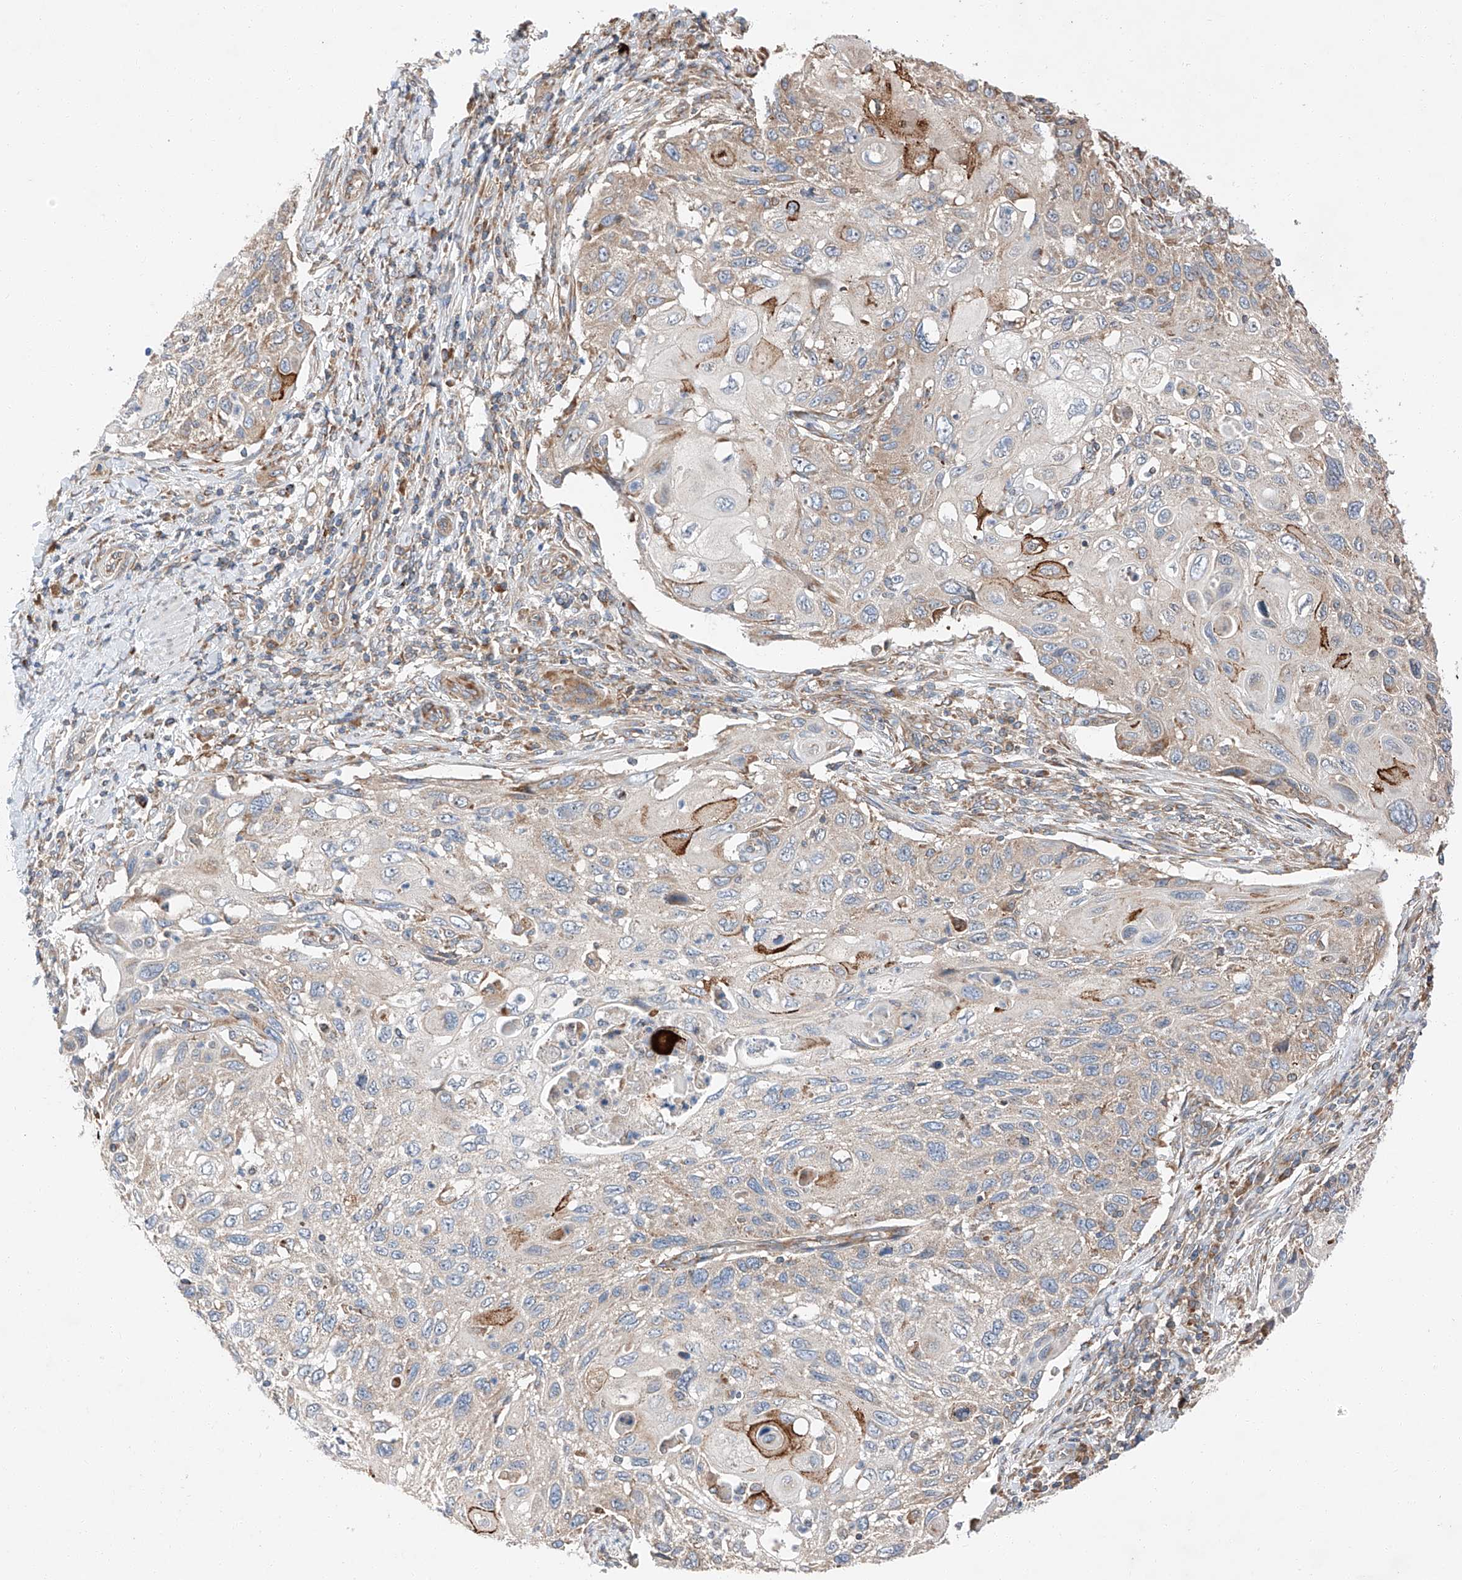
{"staining": {"intensity": "moderate", "quantity": "<25%", "location": "cytoplasmic/membranous"}, "tissue": "cervical cancer", "cell_type": "Tumor cells", "image_type": "cancer", "snomed": [{"axis": "morphology", "description": "Squamous cell carcinoma, NOS"}, {"axis": "topography", "description": "Cervix"}], "caption": "A low amount of moderate cytoplasmic/membranous expression is appreciated in approximately <25% of tumor cells in cervical cancer (squamous cell carcinoma) tissue. Using DAB (3,3'-diaminobenzidine) (brown) and hematoxylin (blue) stains, captured at high magnification using brightfield microscopy.", "gene": "ZC3H15", "patient": {"sex": "female", "age": 70}}